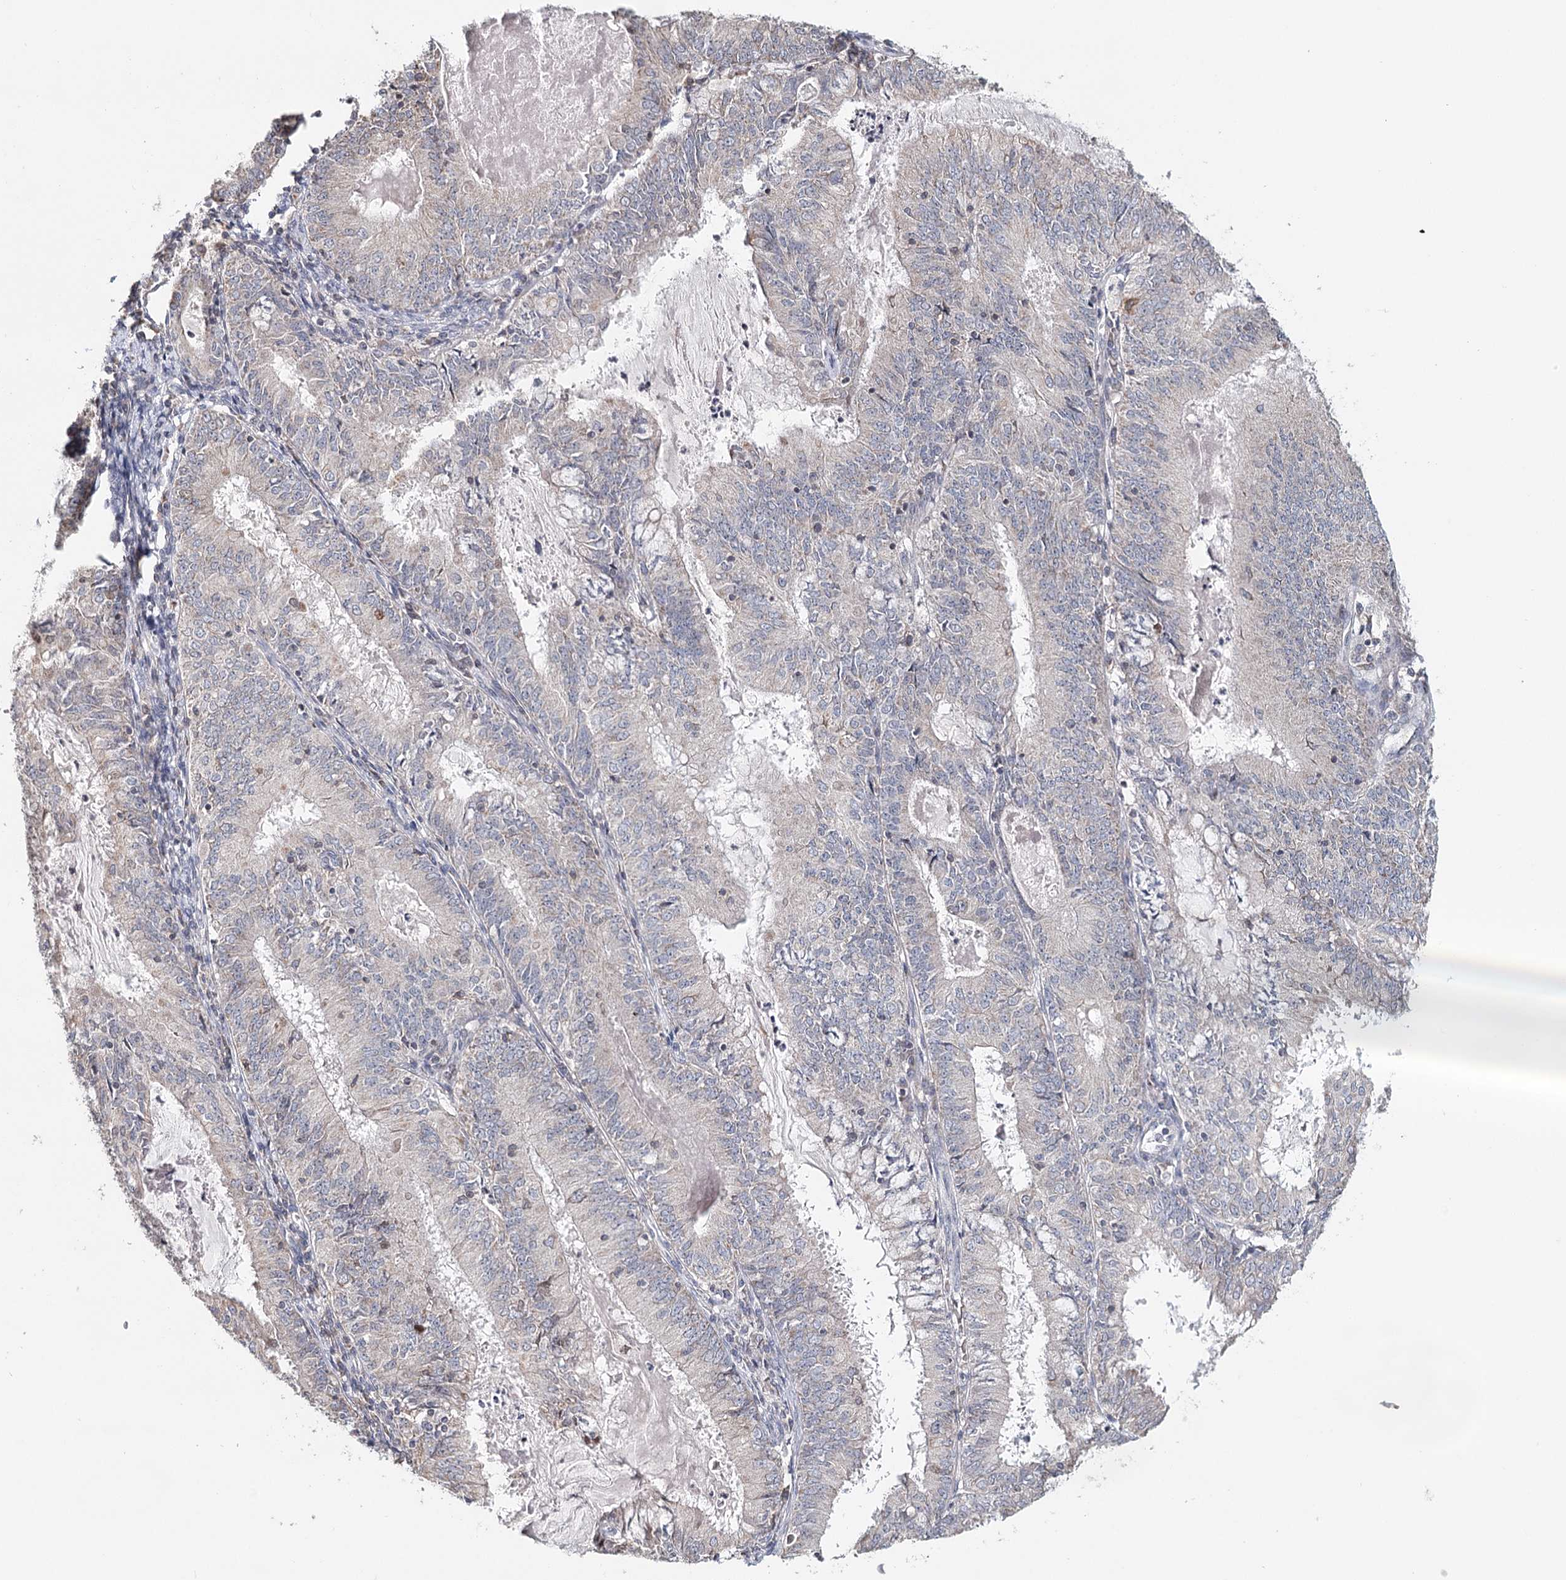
{"staining": {"intensity": "negative", "quantity": "none", "location": "none"}, "tissue": "endometrial cancer", "cell_type": "Tumor cells", "image_type": "cancer", "snomed": [{"axis": "morphology", "description": "Adenocarcinoma, NOS"}, {"axis": "topography", "description": "Endometrium"}], "caption": "Immunohistochemical staining of endometrial cancer (adenocarcinoma) exhibits no significant staining in tumor cells.", "gene": "ICOS", "patient": {"sex": "female", "age": 57}}